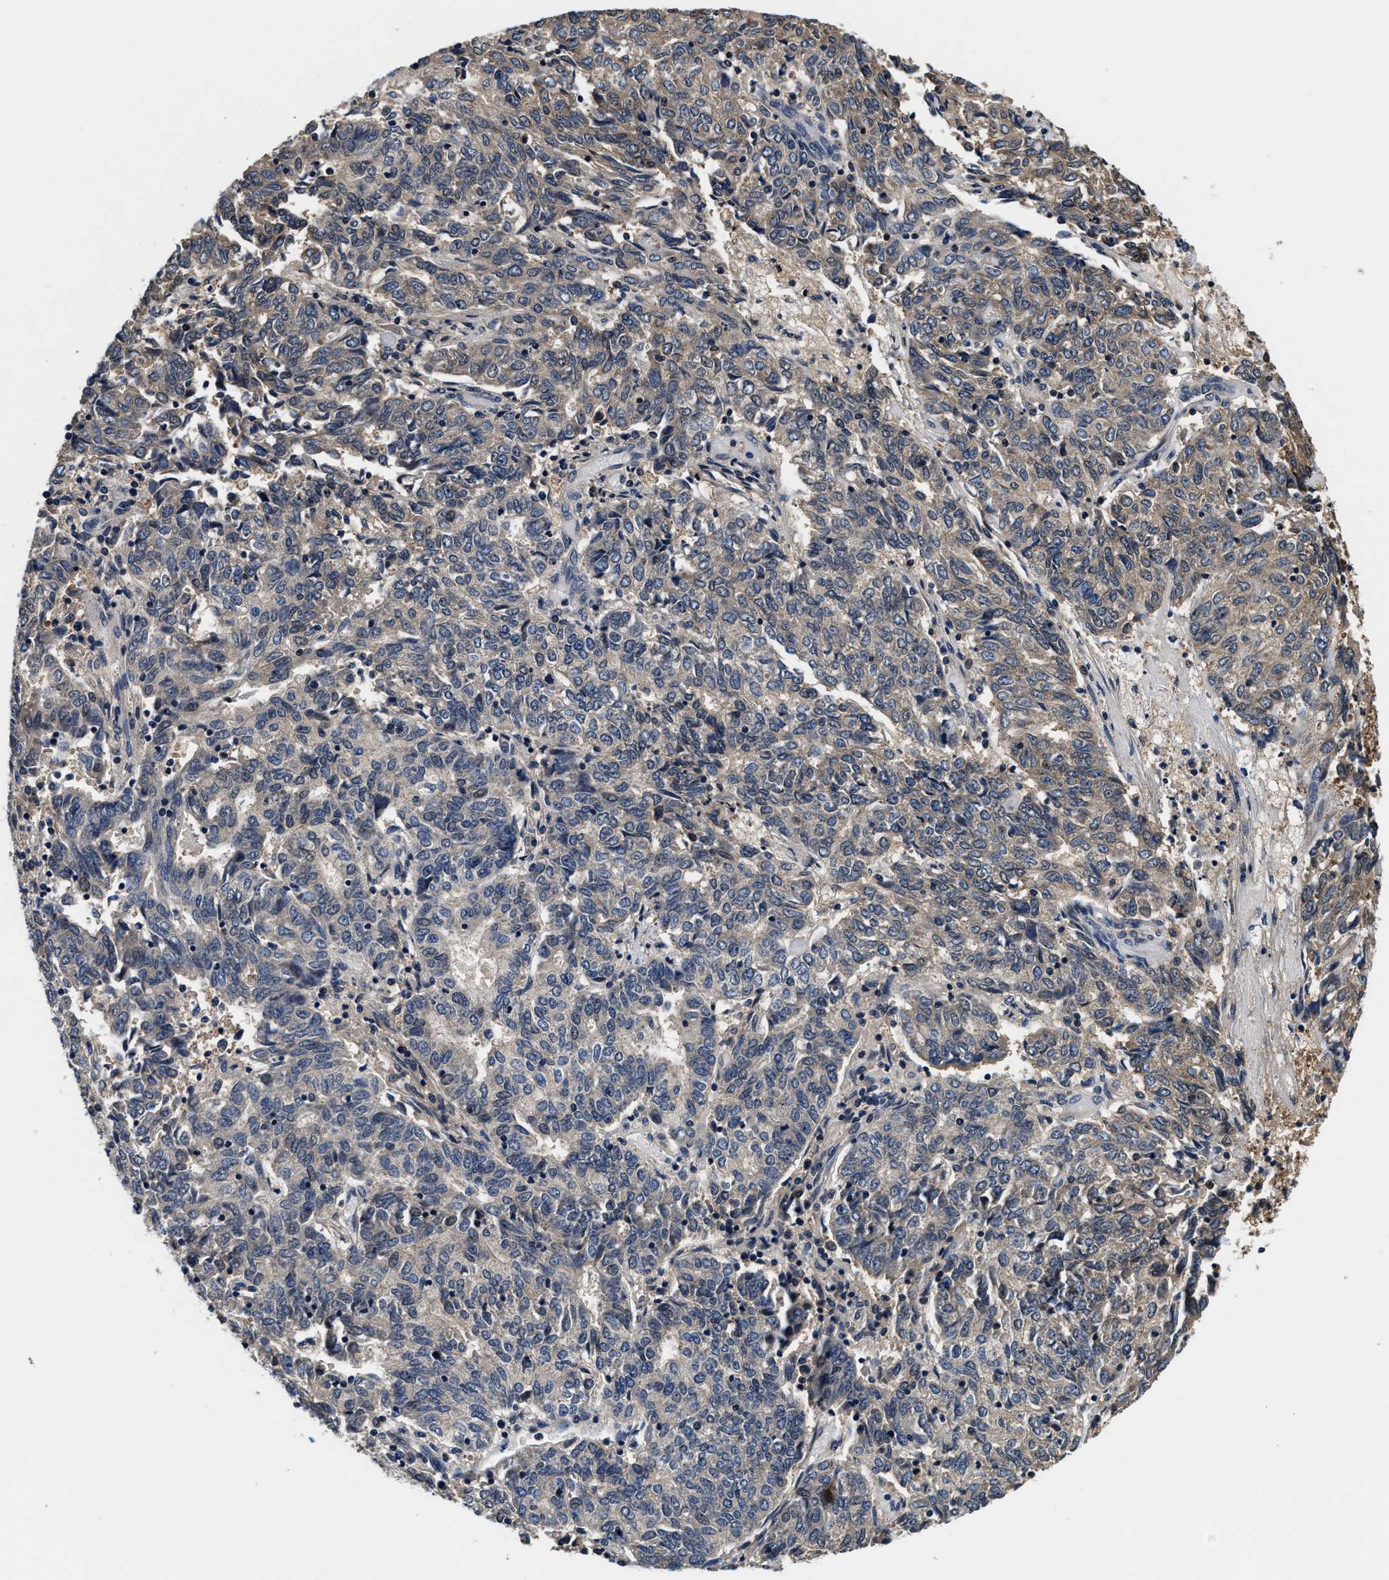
{"staining": {"intensity": "weak", "quantity": "25%-75%", "location": "cytoplasmic/membranous"}, "tissue": "endometrial cancer", "cell_type": "Tumor cells", "image_type": "cancer", "snomed": [{"axis": "morphology", "description": "Adenocarcinoma, NOS"}, {"axis": "topography", "description": "Endometrium"}], "caption": "A brown stain labels weak cytoplasmic/membranous expression of a protein in human endometrial adenocarcinoma tumor cells.", "gene": "PHPT1", "patient": {"sex": "female", "age": 80}}